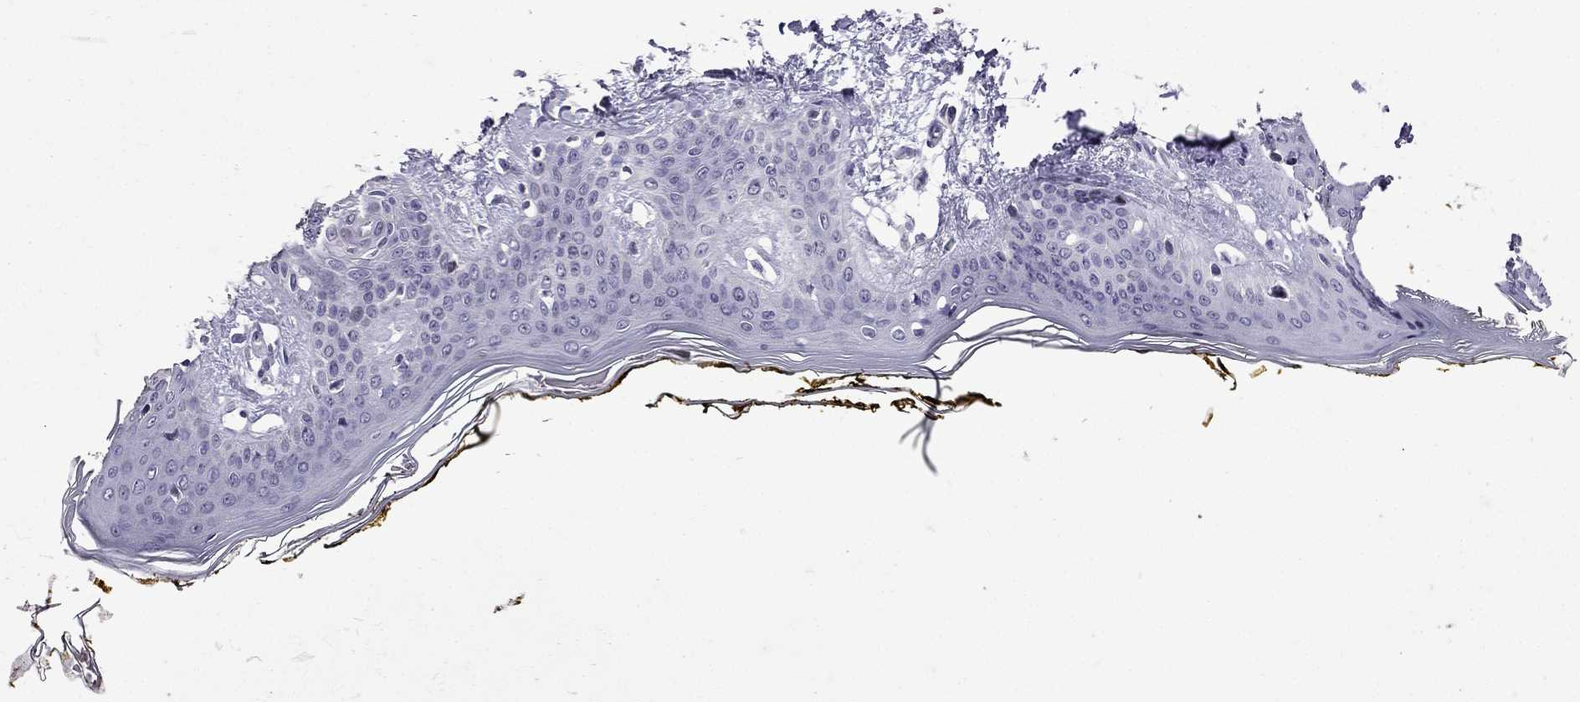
{"staining": {"intensity": "negative", "quantity": "none", "location": "none"}, "tissue": "skin", "cell_type": "Fibroblasts", "image_type": "normal", "snomed": [{"axis": "morphology", "description": "Normal tissue, NOS"}, {"axis": "topography", "description": "Skin"}], "caption": "Immunohistochemical staining of benign skin shows no significant positivity in fibroblasts.", "gene": "TTN", "patient": {"sex": "female", "age": 34}}